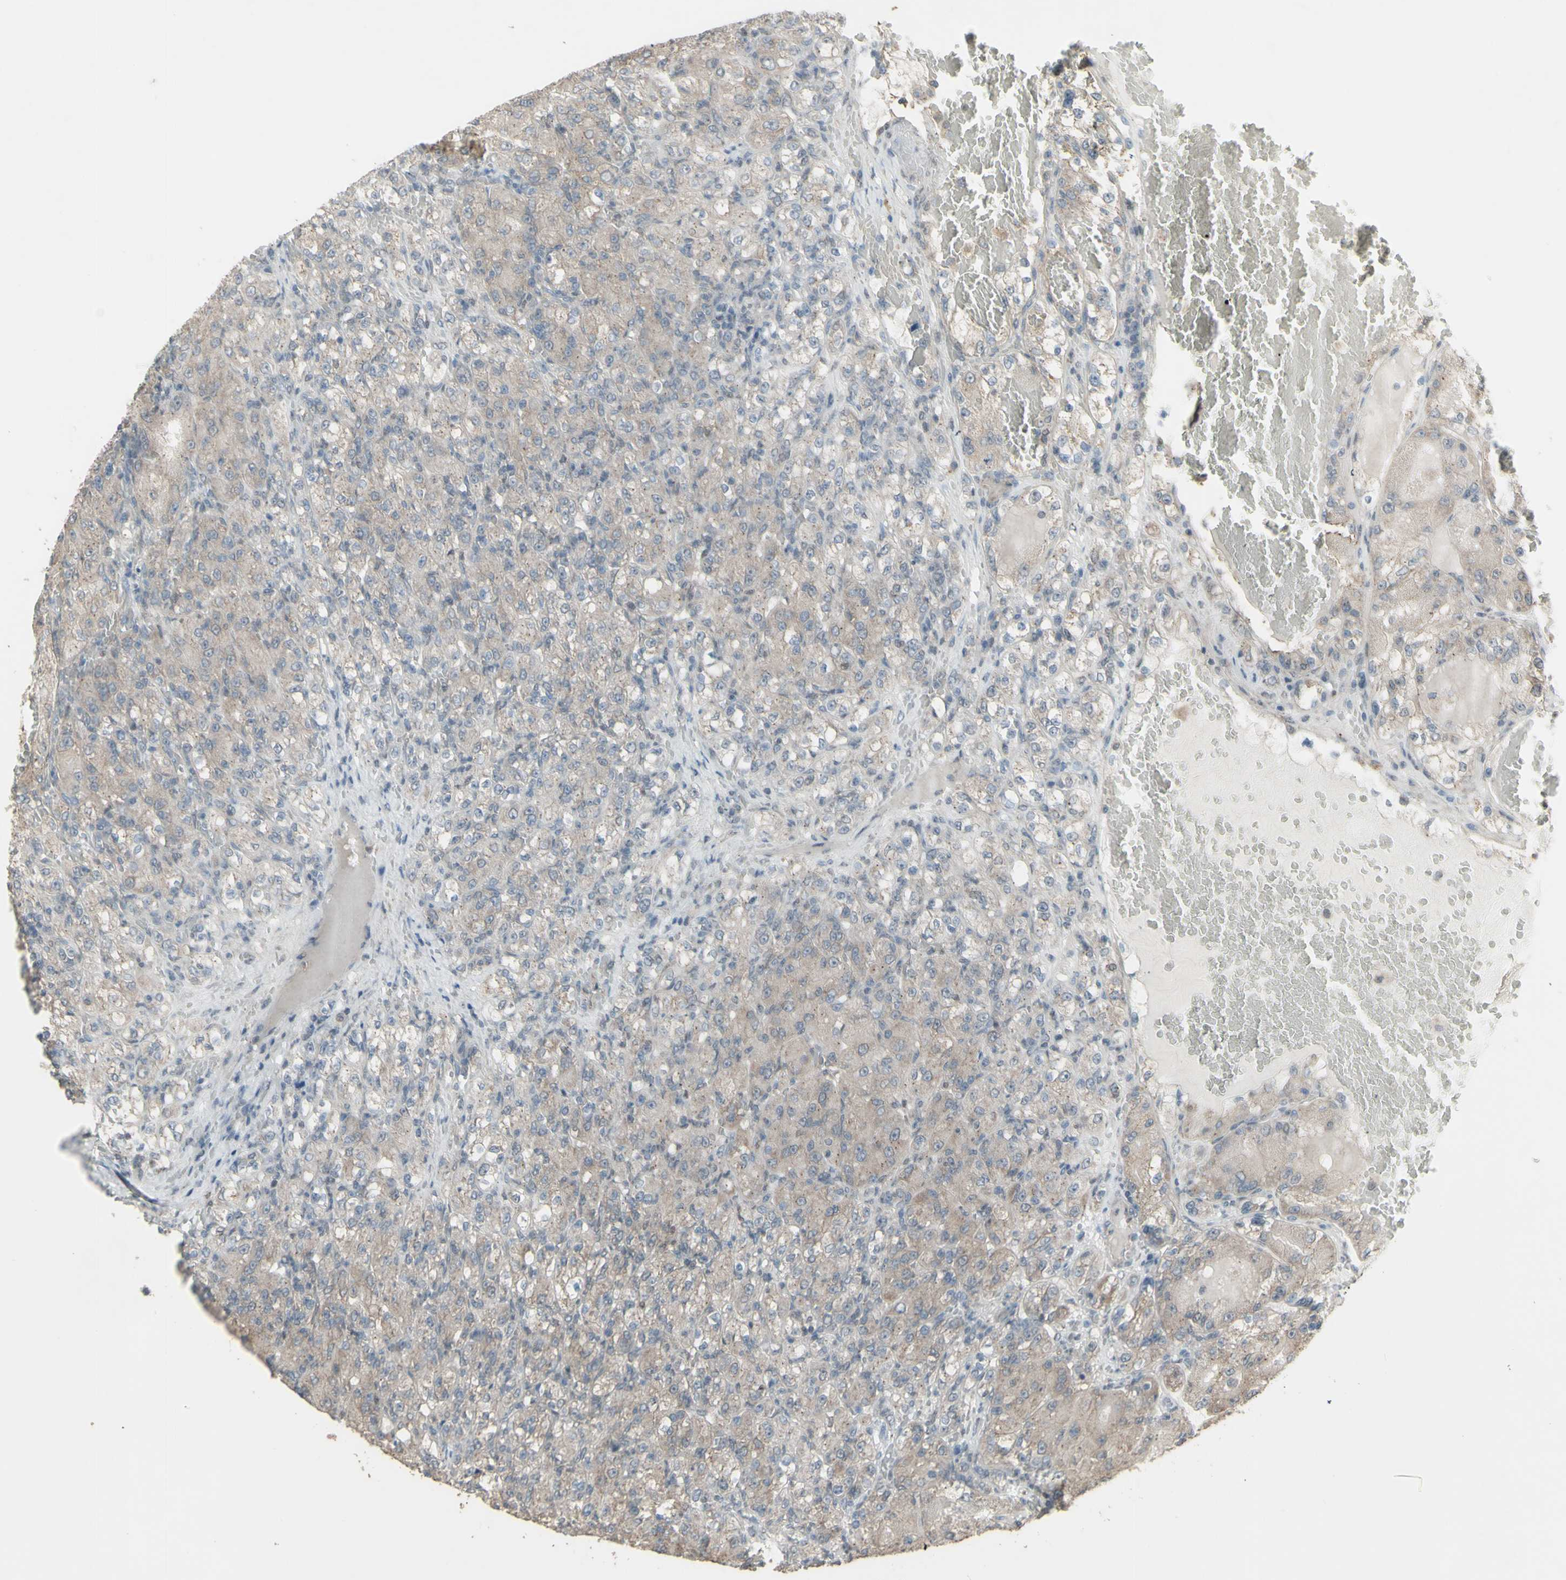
{"staining": {"intensity": "weak", "quantity": ">75%", "location": "cytoplasmic/membranous"}, "tissue": "renal cancer", "cell_type": "Tumor cells", "image_type": "cancer", "snomed": [{"axis": "morphology", "description": "Adenocarcinoma, NOS"}, {"axis": "topography", "description": "Kidney"}], "caption": "A brown stain highlights weak cytoplasmic/membranous positivity of a protein in human adenocarcinoma (renal) tumor cells. Using DAB (3,3'-diaminobenzidine) (brown) and hematoxylin (blue) stains, captured at high magnification using brightfield microscopy.", "gene": "FXYD3", "patient": {"sex": "male", "age": 61}}